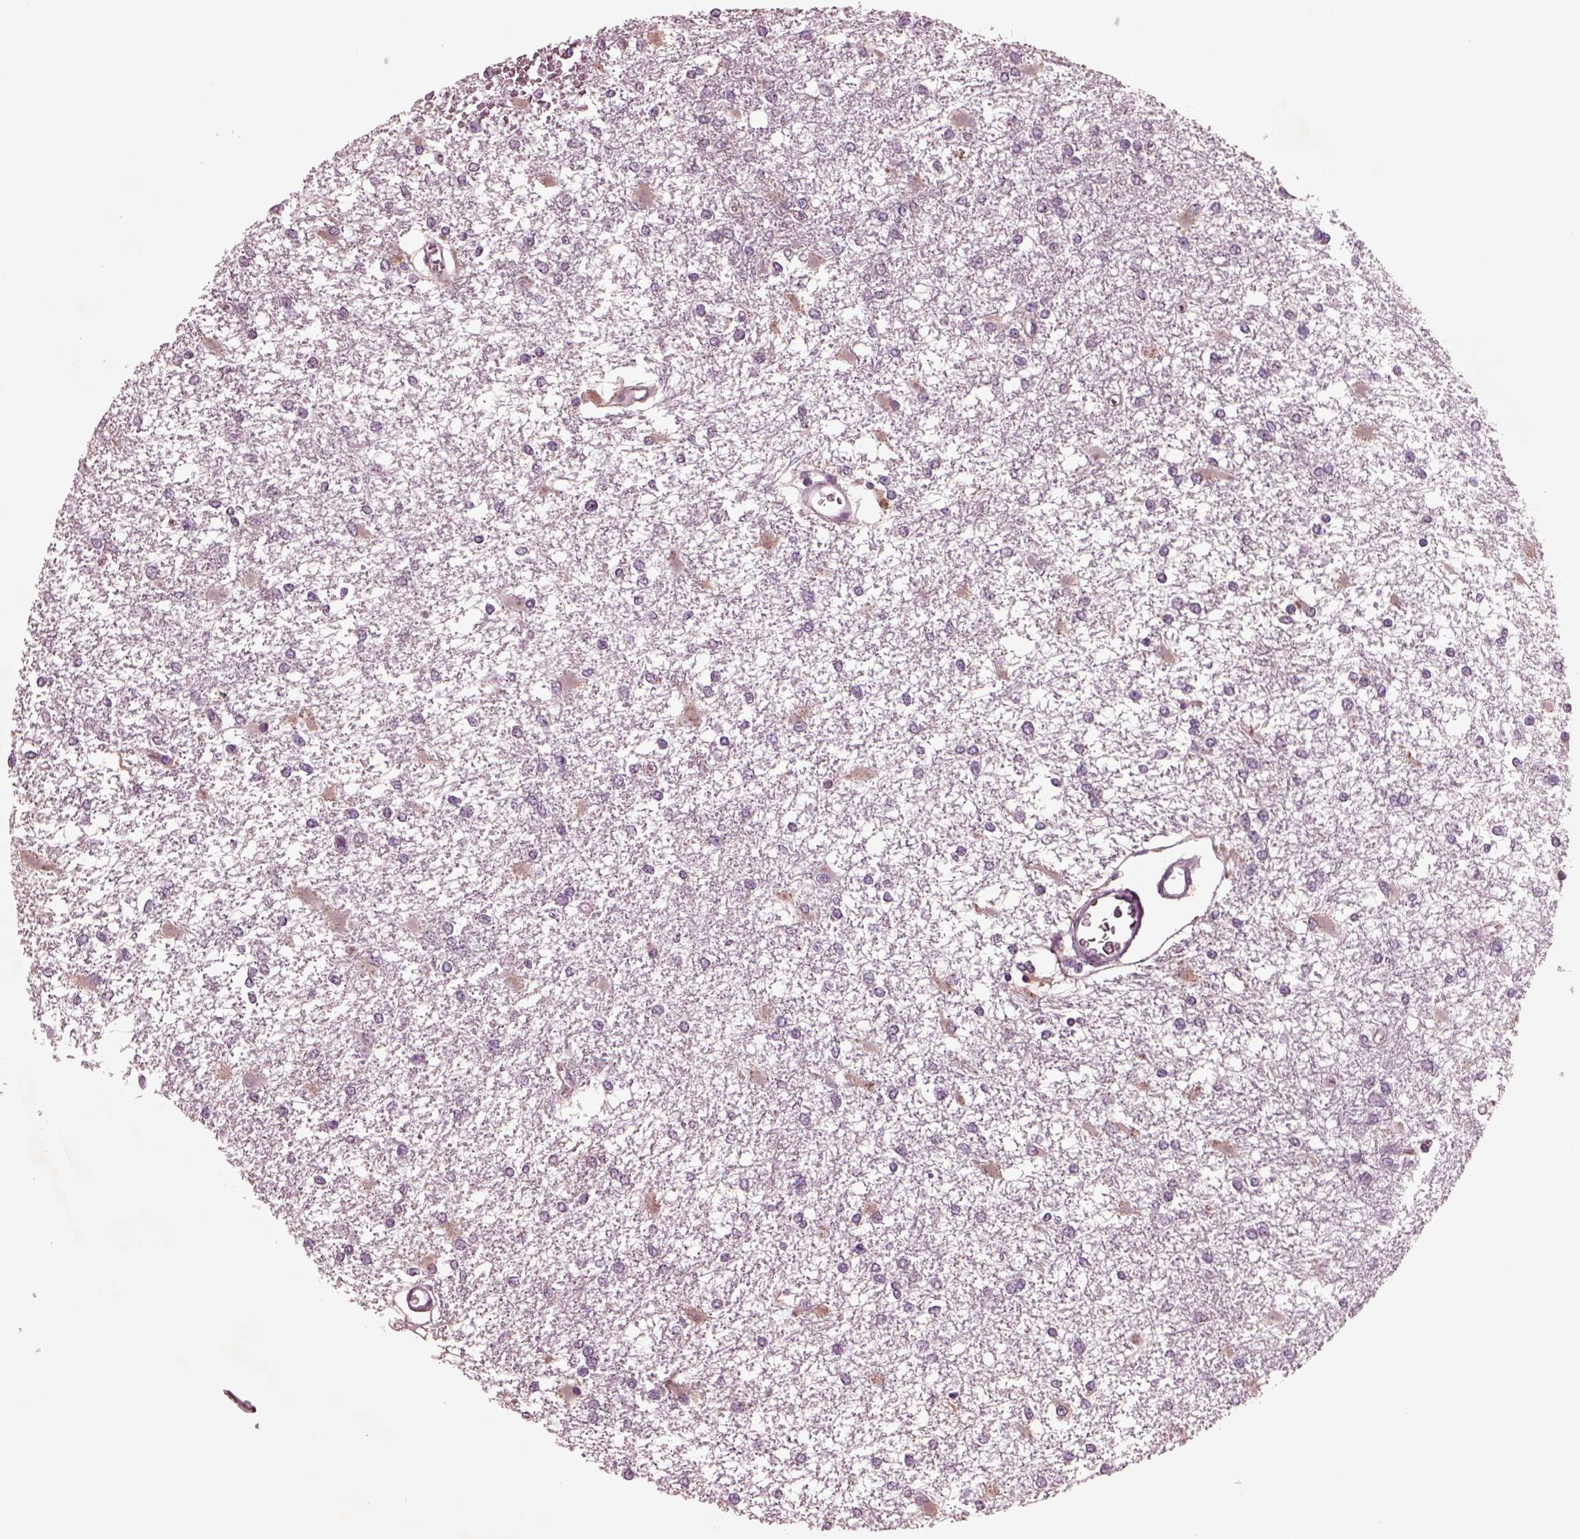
{"staining": {"intensity": "weak", "quantity": "<25%", "location": "cytoplasmic/membranous"}, "tissue": "glioma", "cell_type": "Tumor cells", "image_type": "cancer", "snomed": [{"axis": "morphology", "description": "Glioma, malignant, High grade"}, {"axis": "topography", "description": "Cerebral cortex"}], "caption": "DAB immunohistochemical staining of human glioma demonstrates no significant expression in tumor cells. (DAB immunohistochemistry (IHC) with hematoxylin counter stain).", "gene": "AP4M1", "patient": {"sex": "male", "age": 79}}